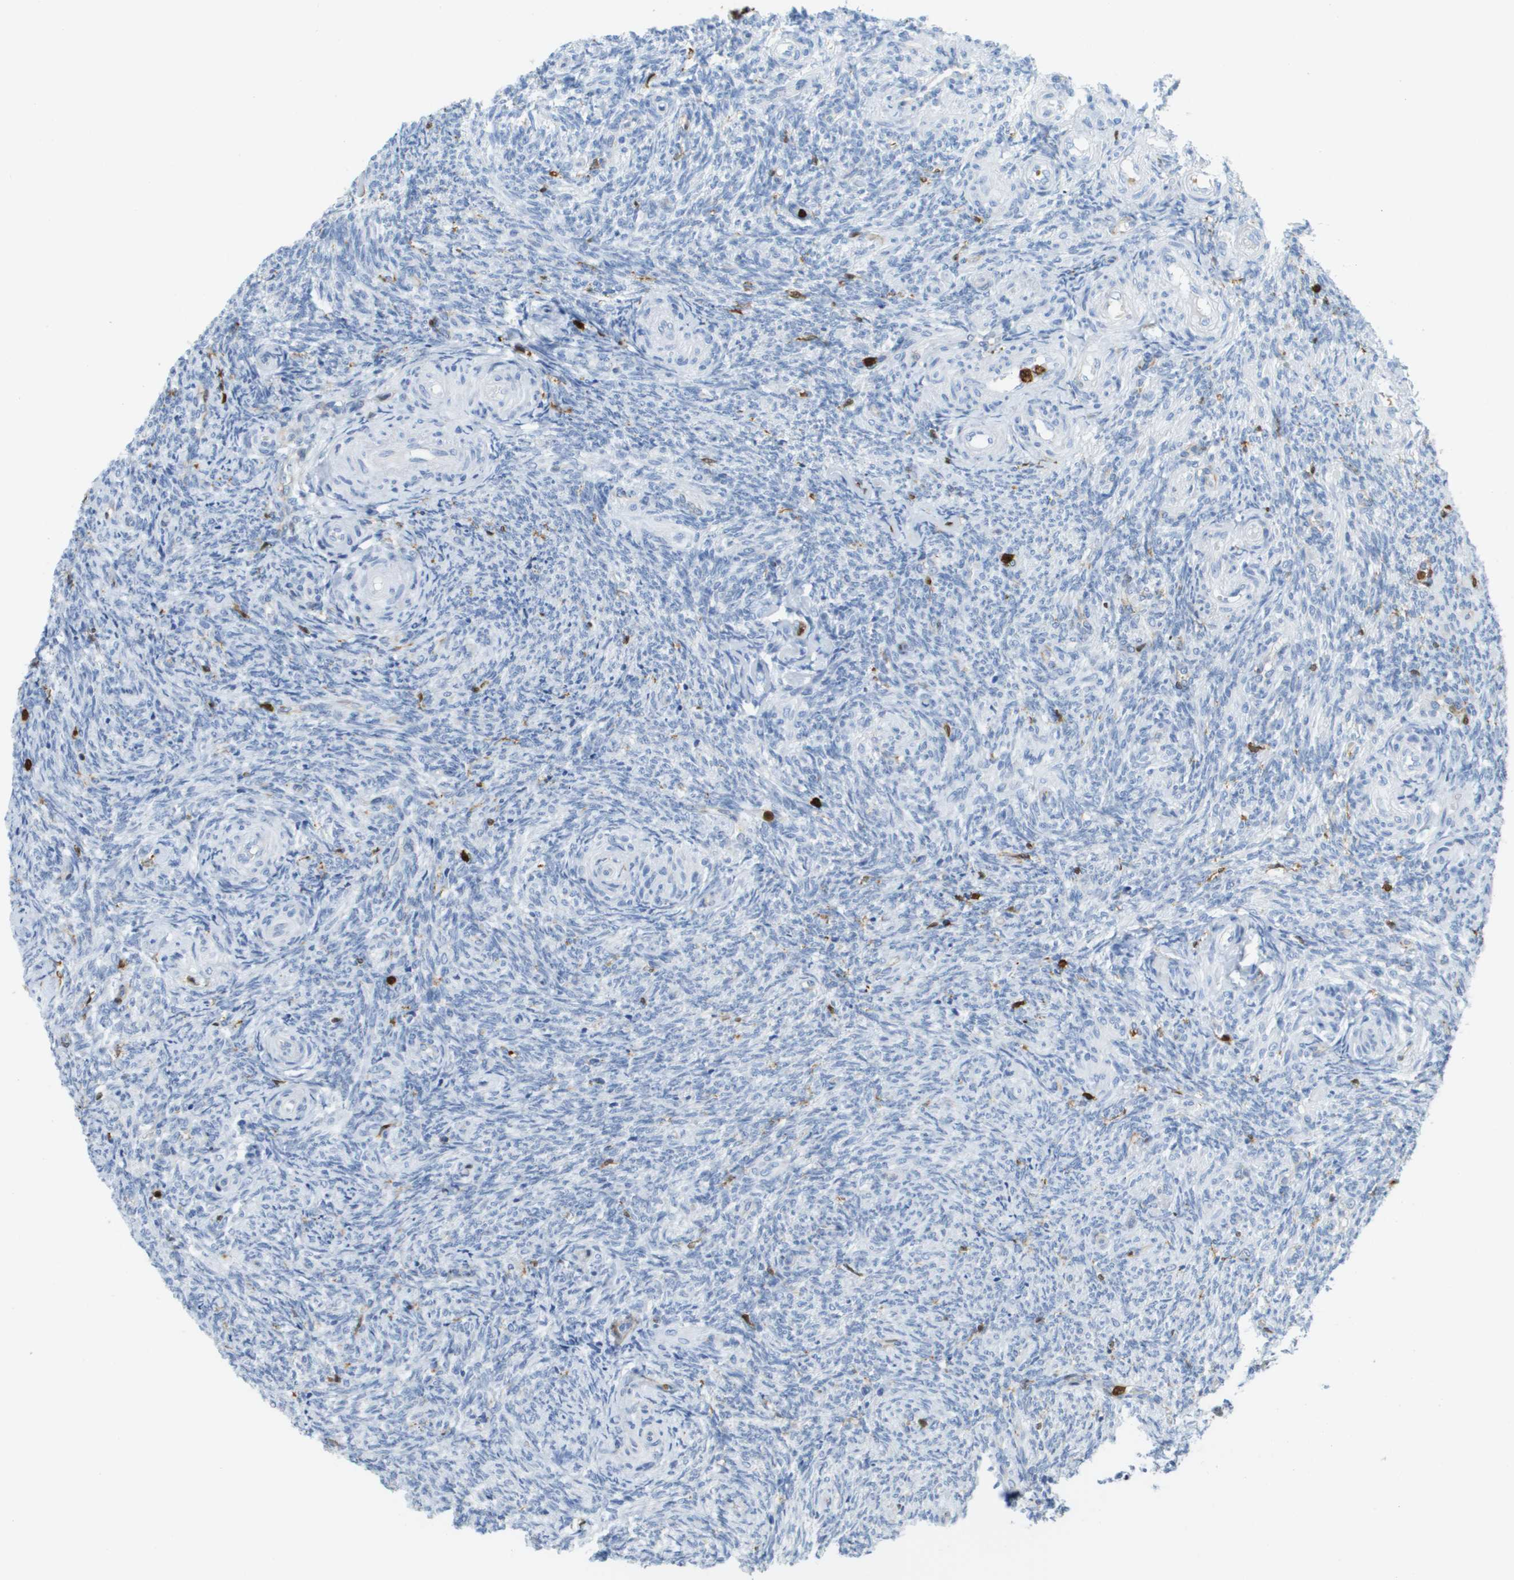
{"staining": {"intensity": "weak", "quantity": "<25%", "location": "cytoplasmic/membranous"}, "tissue": "ovary", "cell_type": "Follicle cells", "image_type": "normal", "snomed": [{"axis": "morphology", "description": "Normal tissue, NOS"}, {"axis": "topography", "description": "Ovary"}], "caption": "Immunohistochemical staining of benign ovary demonstrates no significant positivity in follicle cells. Nuclei are stained in blue.", "gene": "DOCK5", "patient": {"sex": "female", "age": 41}}